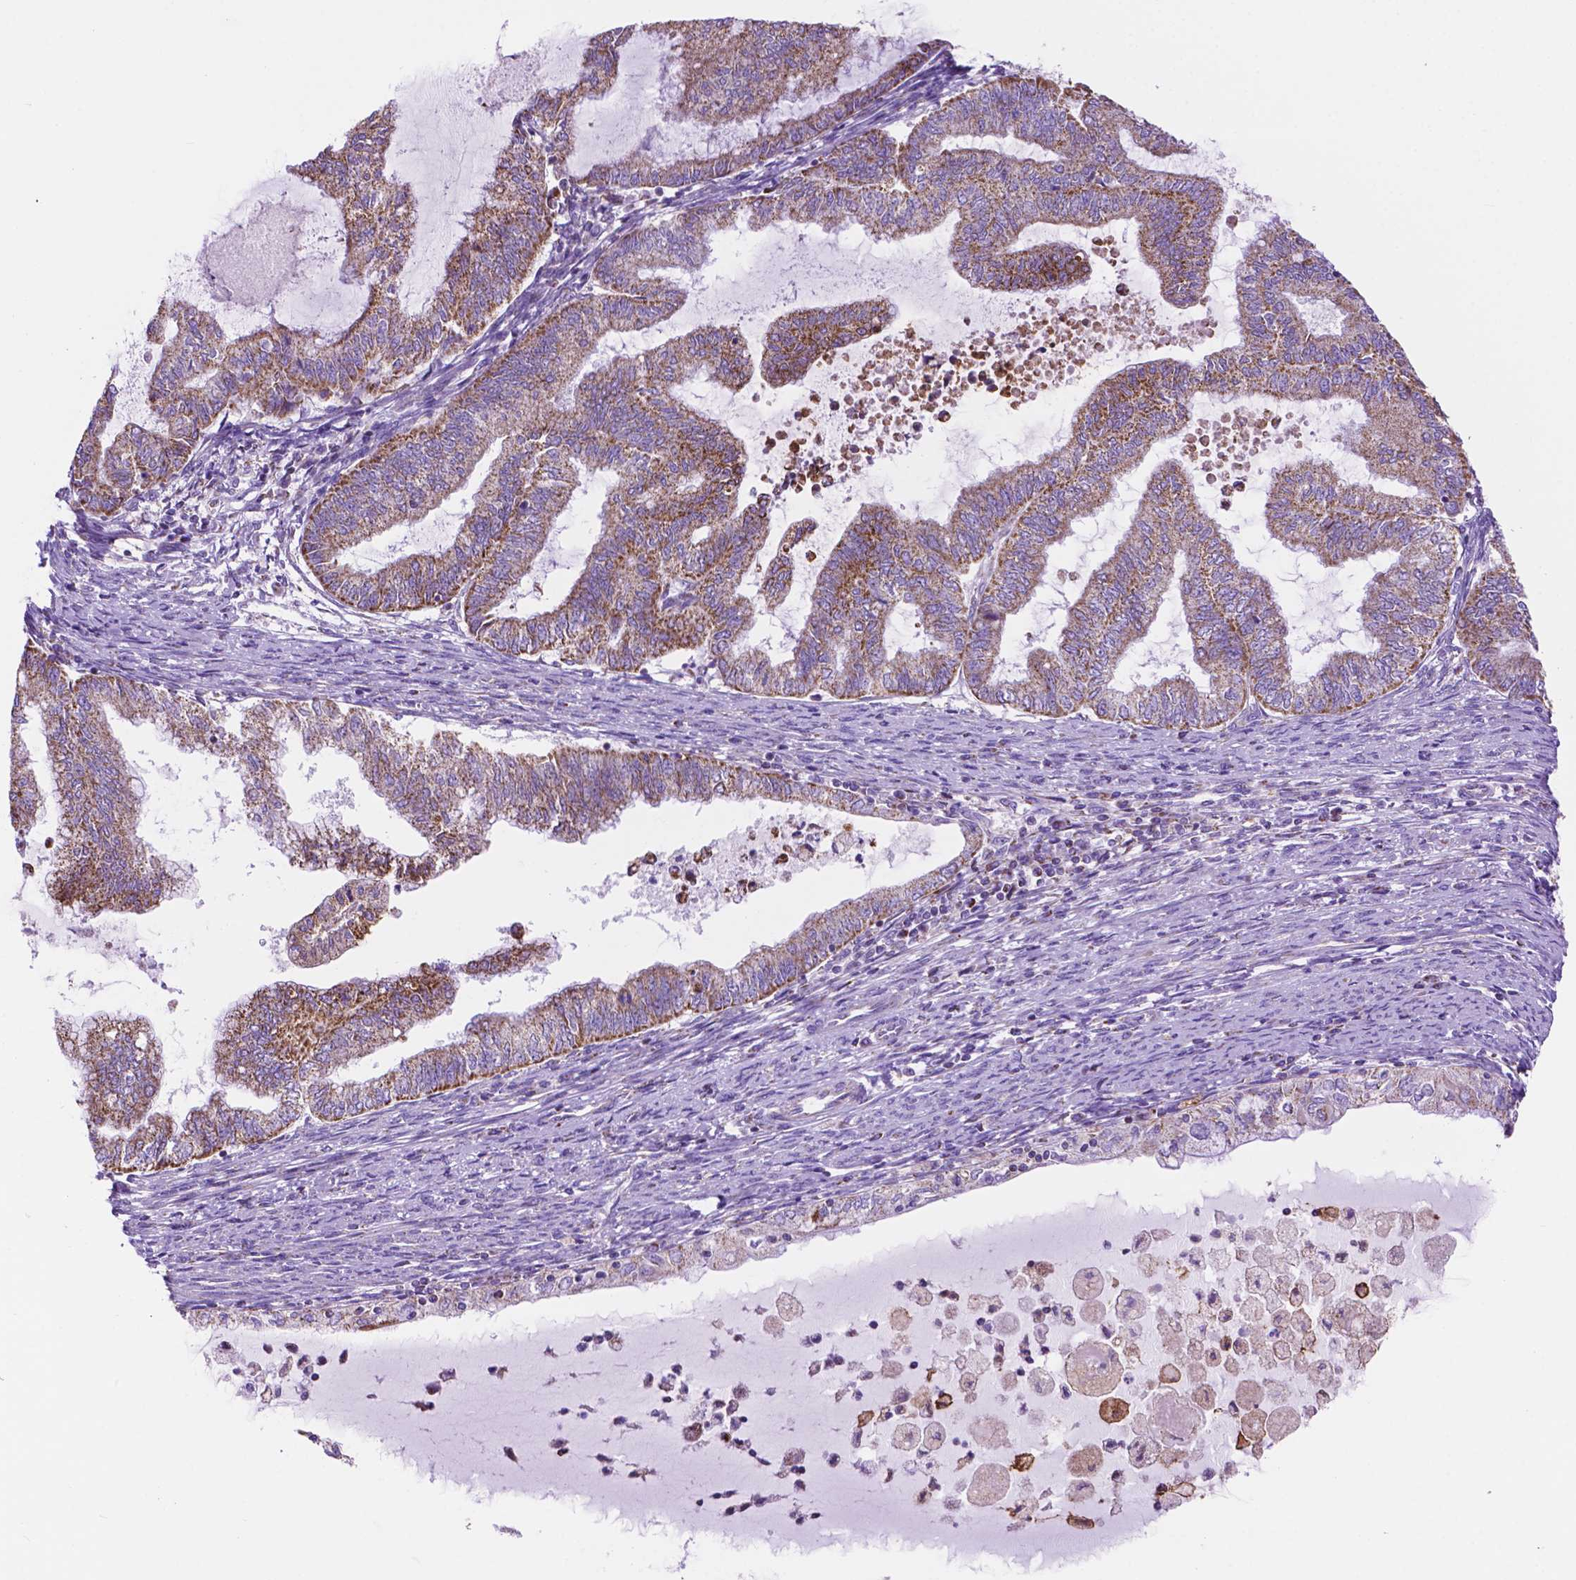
{"staining": {"intensity": "moderate", "quantity": ">75%", "location": "cytoplasmic/membranous"}, "tissue": "endometrial cancer", "cell_type": "Tumor cells", "image_type": "cancer", "snomed": [{"axis": "morphology", "description": "Adenocarcinoma, NOS"}, {"axis": "topography", "description": "Endometrium"}], "caption": "A micrograph showing moderate cytoplasmic/membranous positivity in approximately >75% of tumor cells in endometrial cancer (adenocarcinoma), as visualized by brown immunohistochemical staining.", "gene": "GDPD5", "patient": {"sex": "female", "age": 79}}